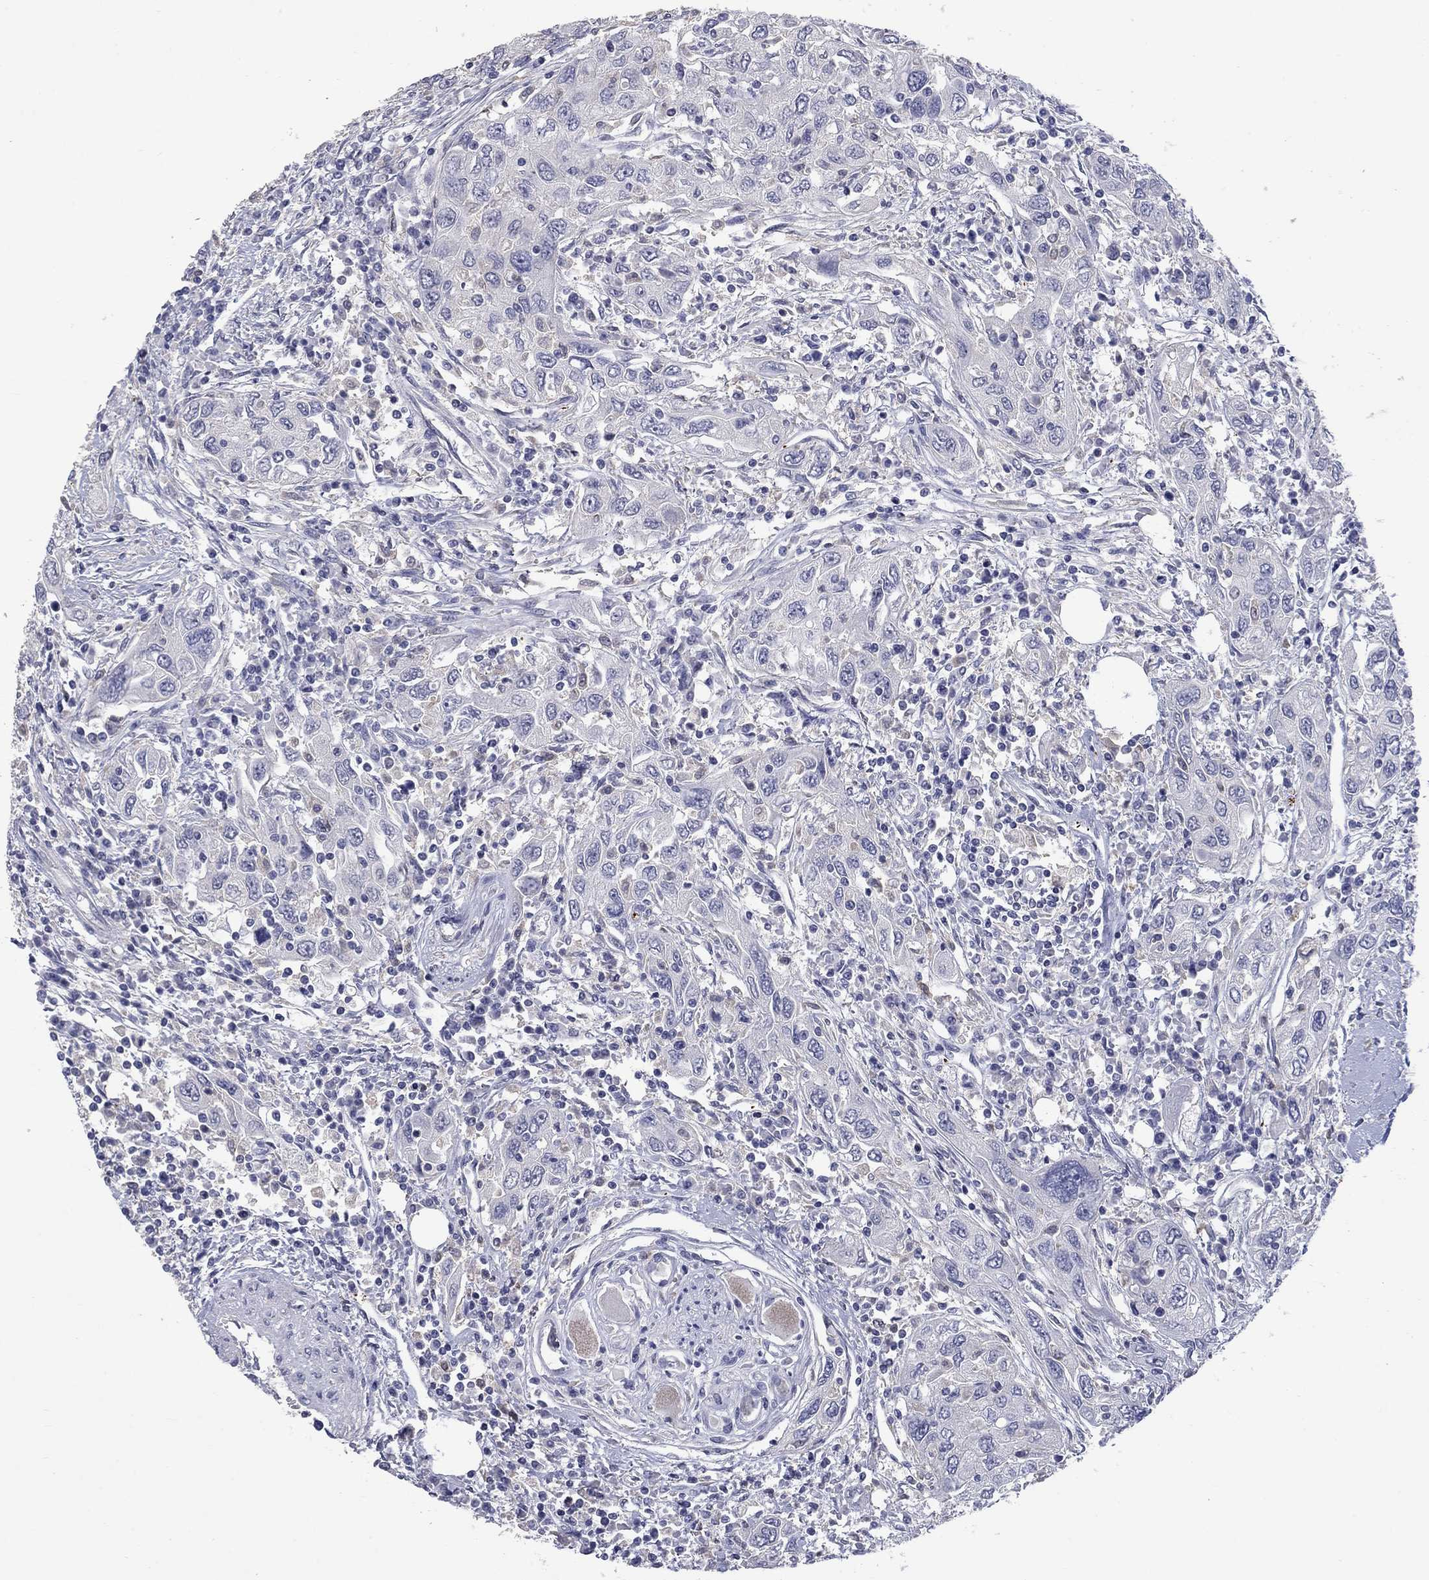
{"staining": {"intensity": "negative", "quantity": "none", "location": "none"}, "tissue": "urothelial cancer", "cell_type": "Tumor cells", "image_type": "cancer", "snomed": [{"axis": "morphology", "description": "Urothelial carcinoma, High grade"}, {"axis": "topography", "description": "Urinary bladder"}], "caption": "This micrograph is of urothelial carcinoma (high-grade) stained with IHC to label a protein in brown with the nuclei are counter-stained blue. There is no expression in tumor cells.", "gene": "PLEK", "patient": {"sex": "male", "age": 76}}